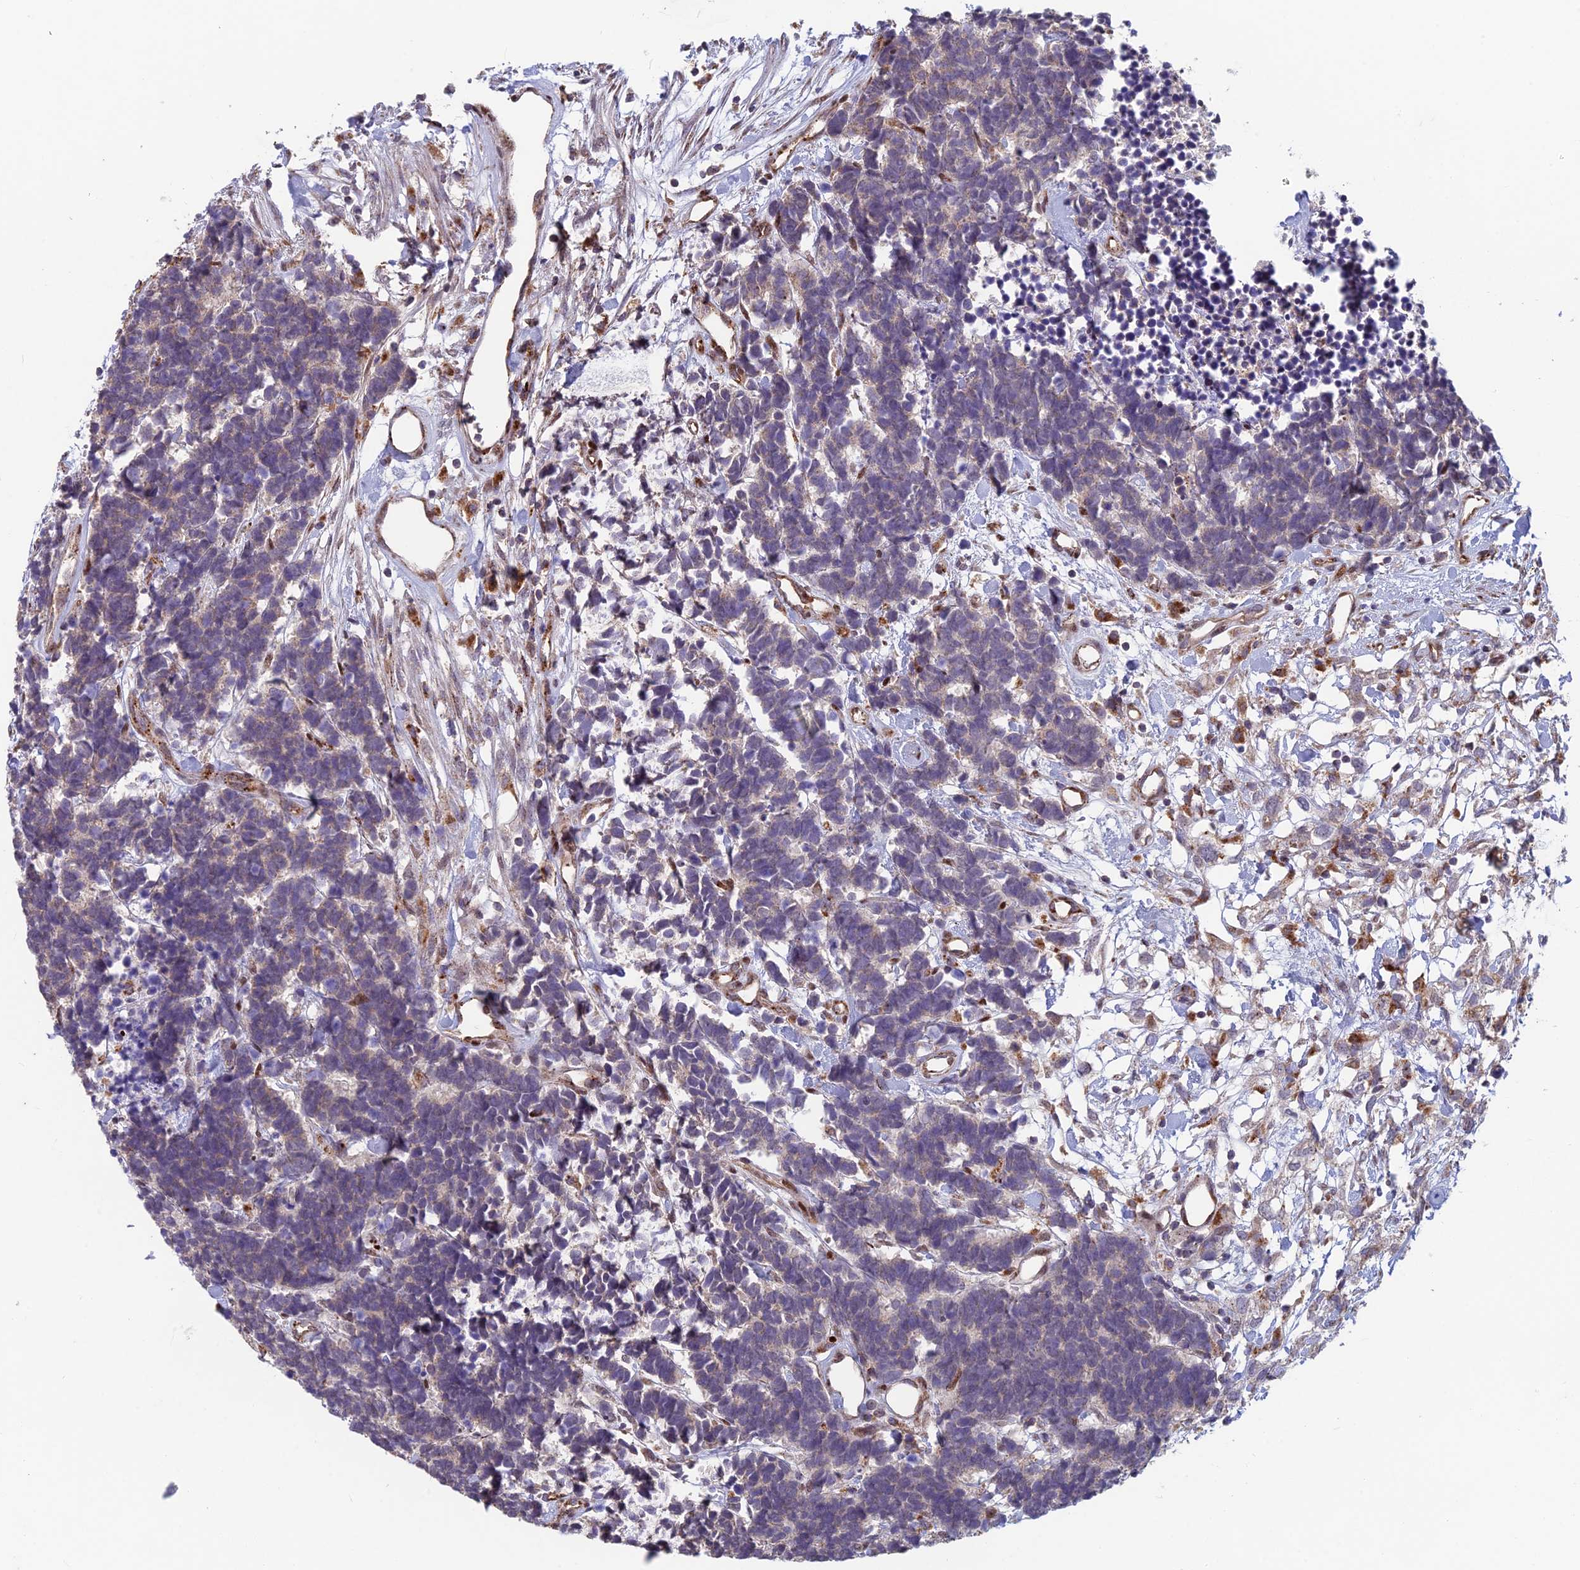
{"staining": {"intensity": "negative", "quantity": "none", "location": "none"}, "tissue": "carcinoid", "cell_type": "Tumor cells", "image_type": "cancer", "snomed": [{"axis": "morphology", "description": "Carcinoma, NOS"}, {"axis": "morphology", "description": "Carcinoid, malignant, NOS"}, {"axis": "topography", "description": "Urinary bladder"}], "caption": "DAB (3,3'-diaminobenzidine) immunohistochemical staining of carcinoid shows no significant positivity in tumor cells.", "gene": "FOXS1", "patient": {"sex": "male", "age": 57}}